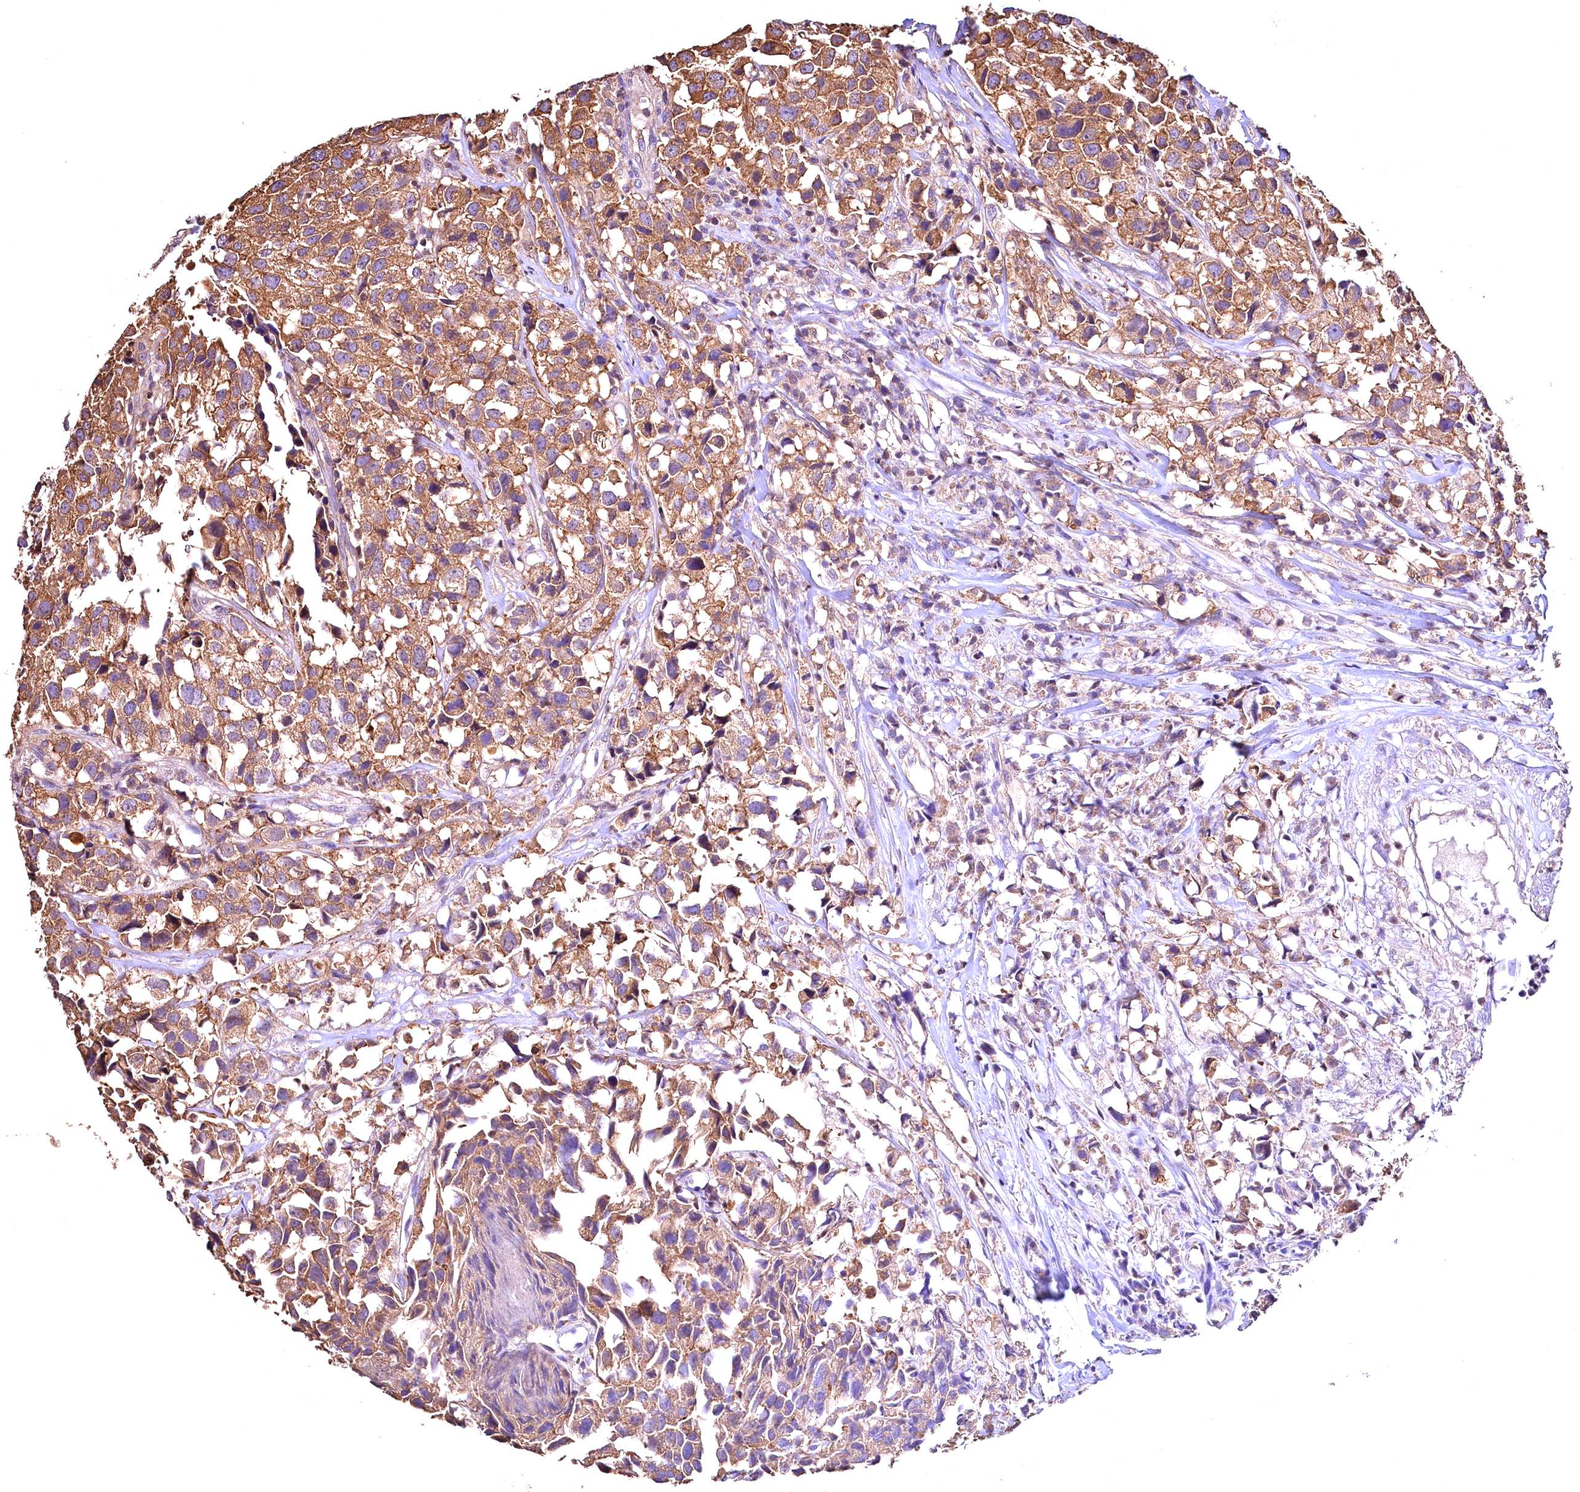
{"staining": {"intensity": "moderate", "quantity": ">75%", "location": "cytoplasmic/membranous"}, "tissue": "urothelial cancer", "cell_type": "Tumor cells", "image_type": "cancer", "snomed": [{"axis": "morphology", "description": "Urothelial carcinoma, High grade"}, {"axis": "topography", "description": "Urinary bladder"}], "caption": "Immunohistochemical staining of human urothelial carcinoma (high-grade) demonstrates moderate cytoplasmic/membranous protein staining in approximately >75% of tumor cells.", "gene": "OAS3", "patient": {"sex": "female", "age": 75}}